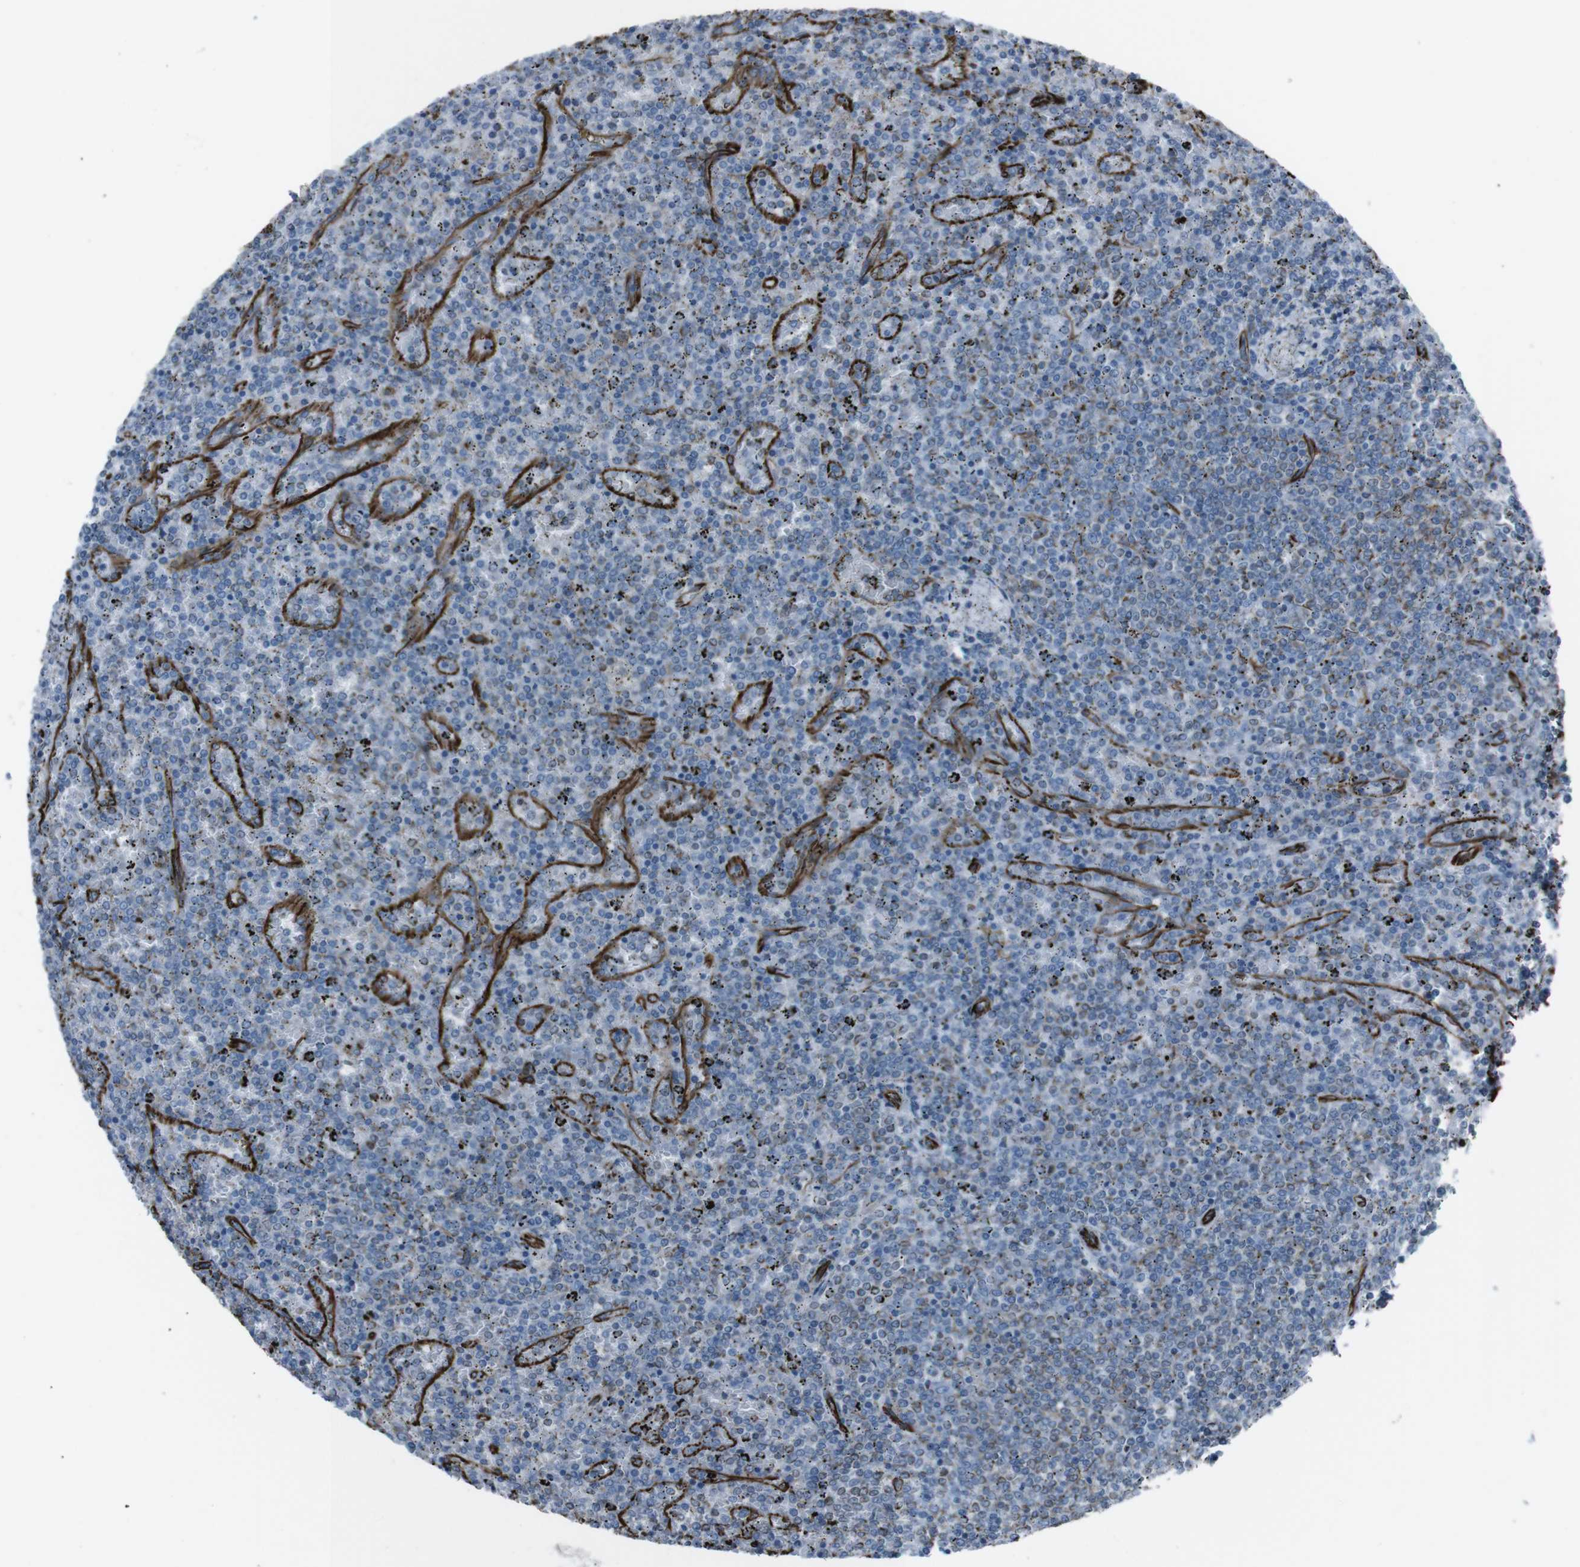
{"staining": {"intensity": "negative", "quantity": "none", "location": "none"}, "tissue": "lymphoma", "cell_type": "Tumor cells", "image_type": "cancer", "snomed": [{"axis": "morphology", "description": "Malignant lymphoma, non-Hodgkin's type, Low grade"}, {"axis": "topography", "description": "Spleen"}], "caption": "Tumor cells are negative for brown protein staining in lymphoma.", "gene": "ZDHHC6", "patient": {"sex": "female", "age": 77}}